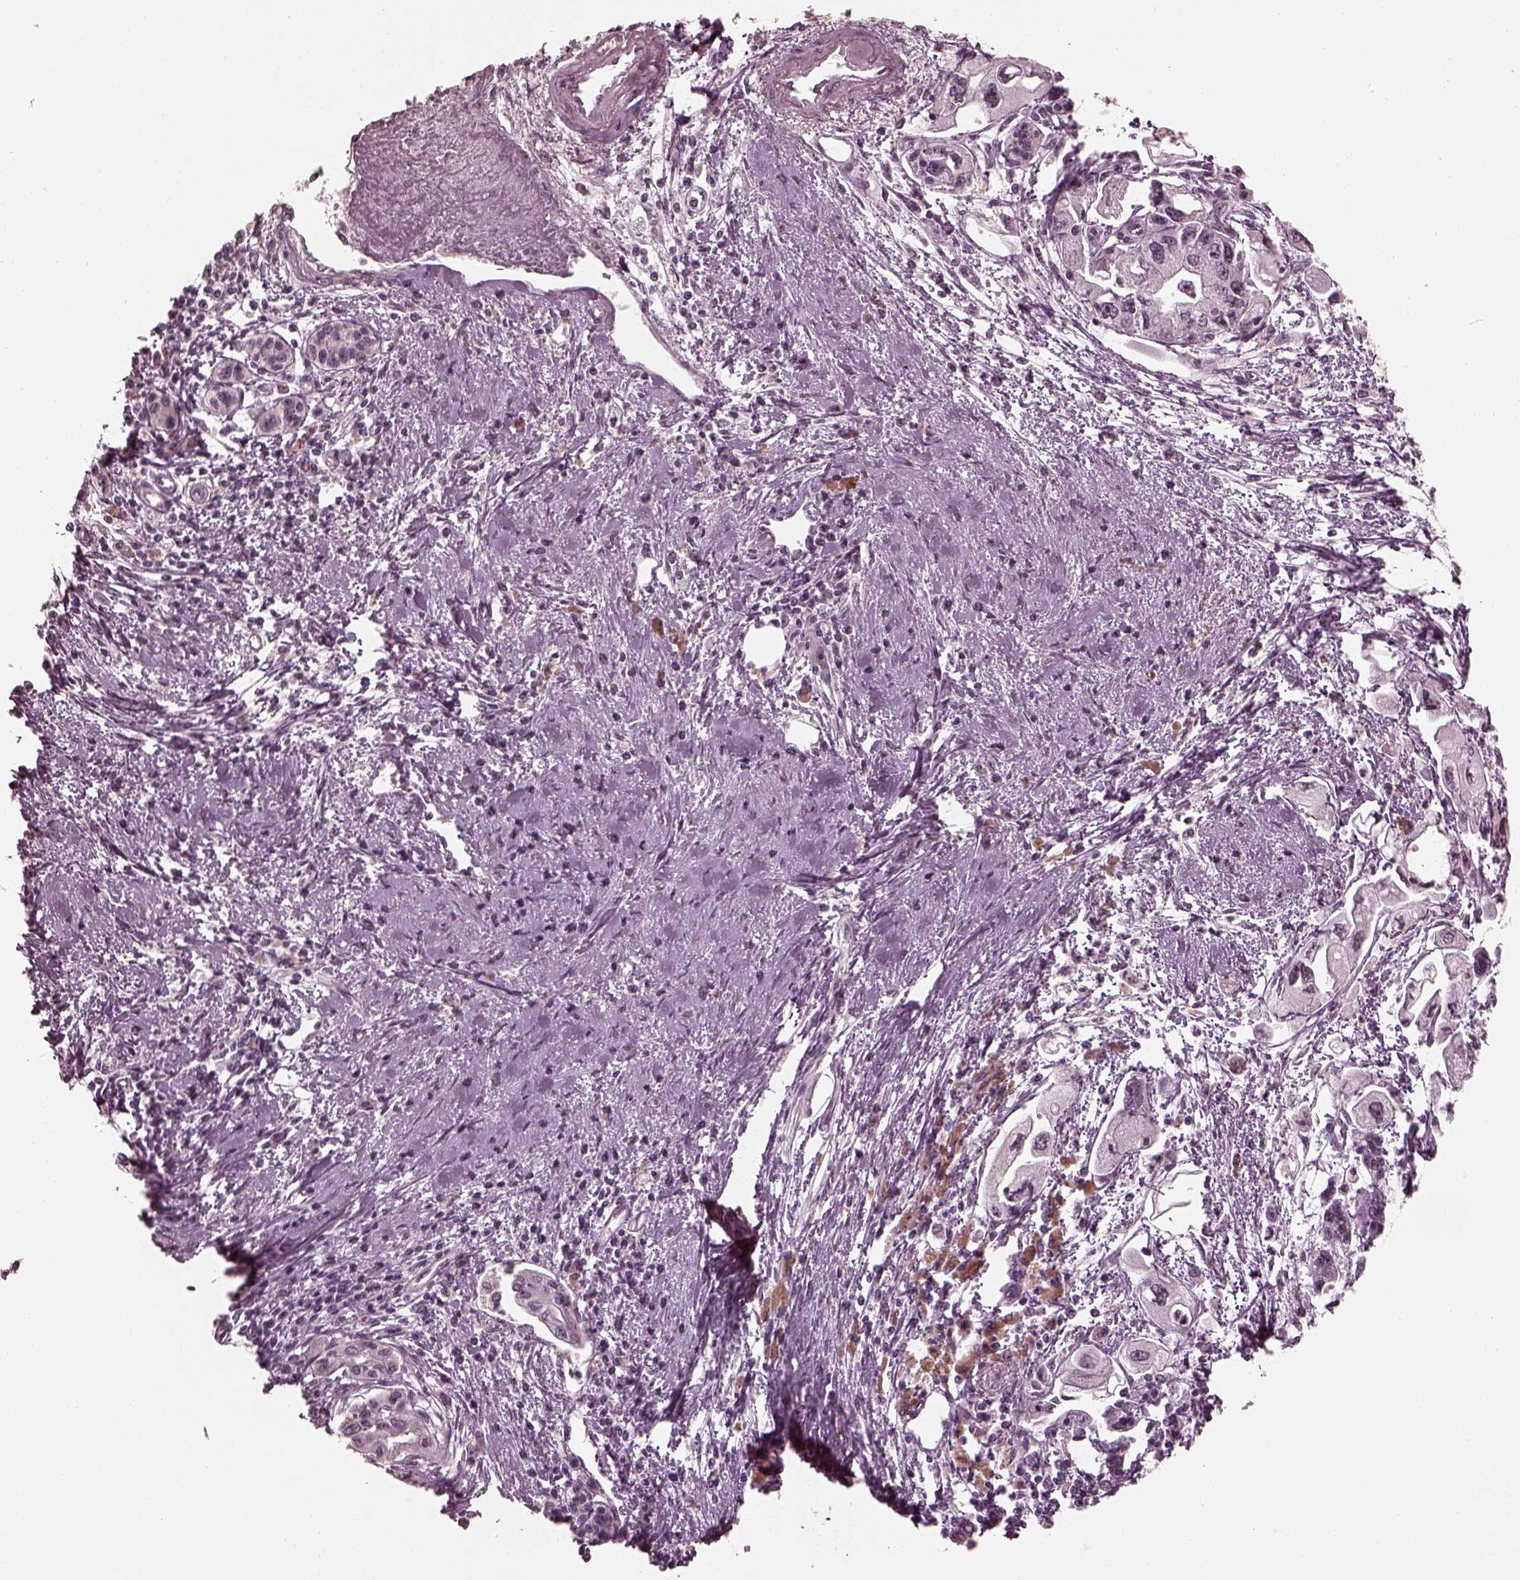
{"staining": {"intensity": "negative", "quantity": "none", "location": "none"}, "tissue": "pancreatic cancer", "cell_type": "Tumor cells", "image_type": "cancer", "snomed": [{"axis": "morphology", "description": "Adenocarcinoma, NOS"}, {"axis": "topography", "description": "Pancreas"}], "caption": "Immunohistochemistry histopathology image of human pancreatic adenocarcinoma stained for a protein (brown), which displays no positivity in tumor cells.", "gene": "KRT79", "patient": {"sex": "male", "age": 70}}